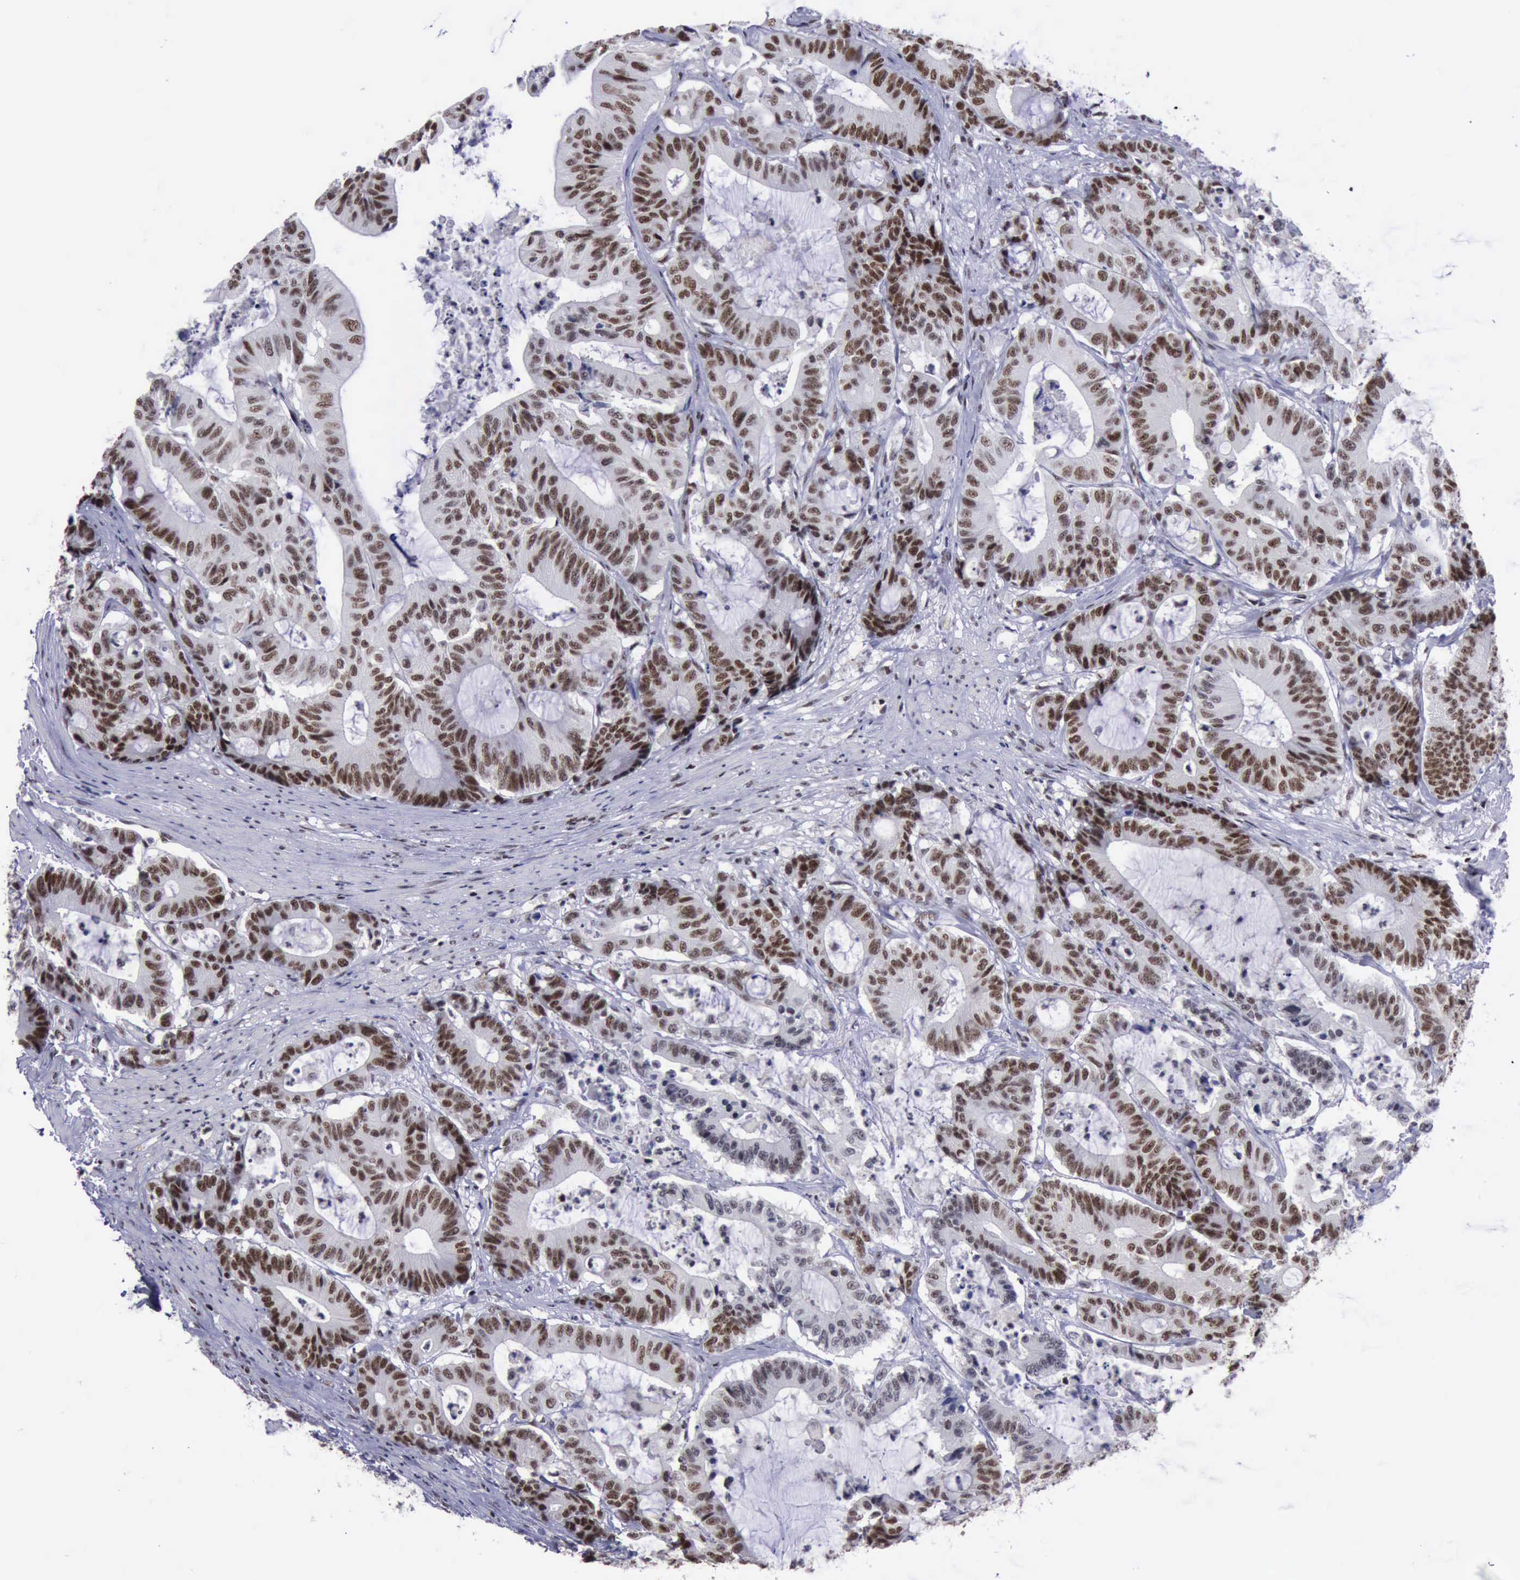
{"staining": {"intensity": "moderate", "quantity": "25%-75%", "location": "nuclear"}, "tissue": "colorectal cancer", "cell_type": "Tumor cells", "image_type": "cancer", "snomed": [{"axis": "morphology", "description": "Adenocarcinoma, NOS"}, {"axis": "topography", "description": "Colon"}], "caption": "Colorectal adenocarcinoma stained for a protein (brown) displays moderate nuclear positive positivity in about 25%-75% of tumor cells.", "gene": "YY1", "patient": {"sex": "female", "age": 84}}